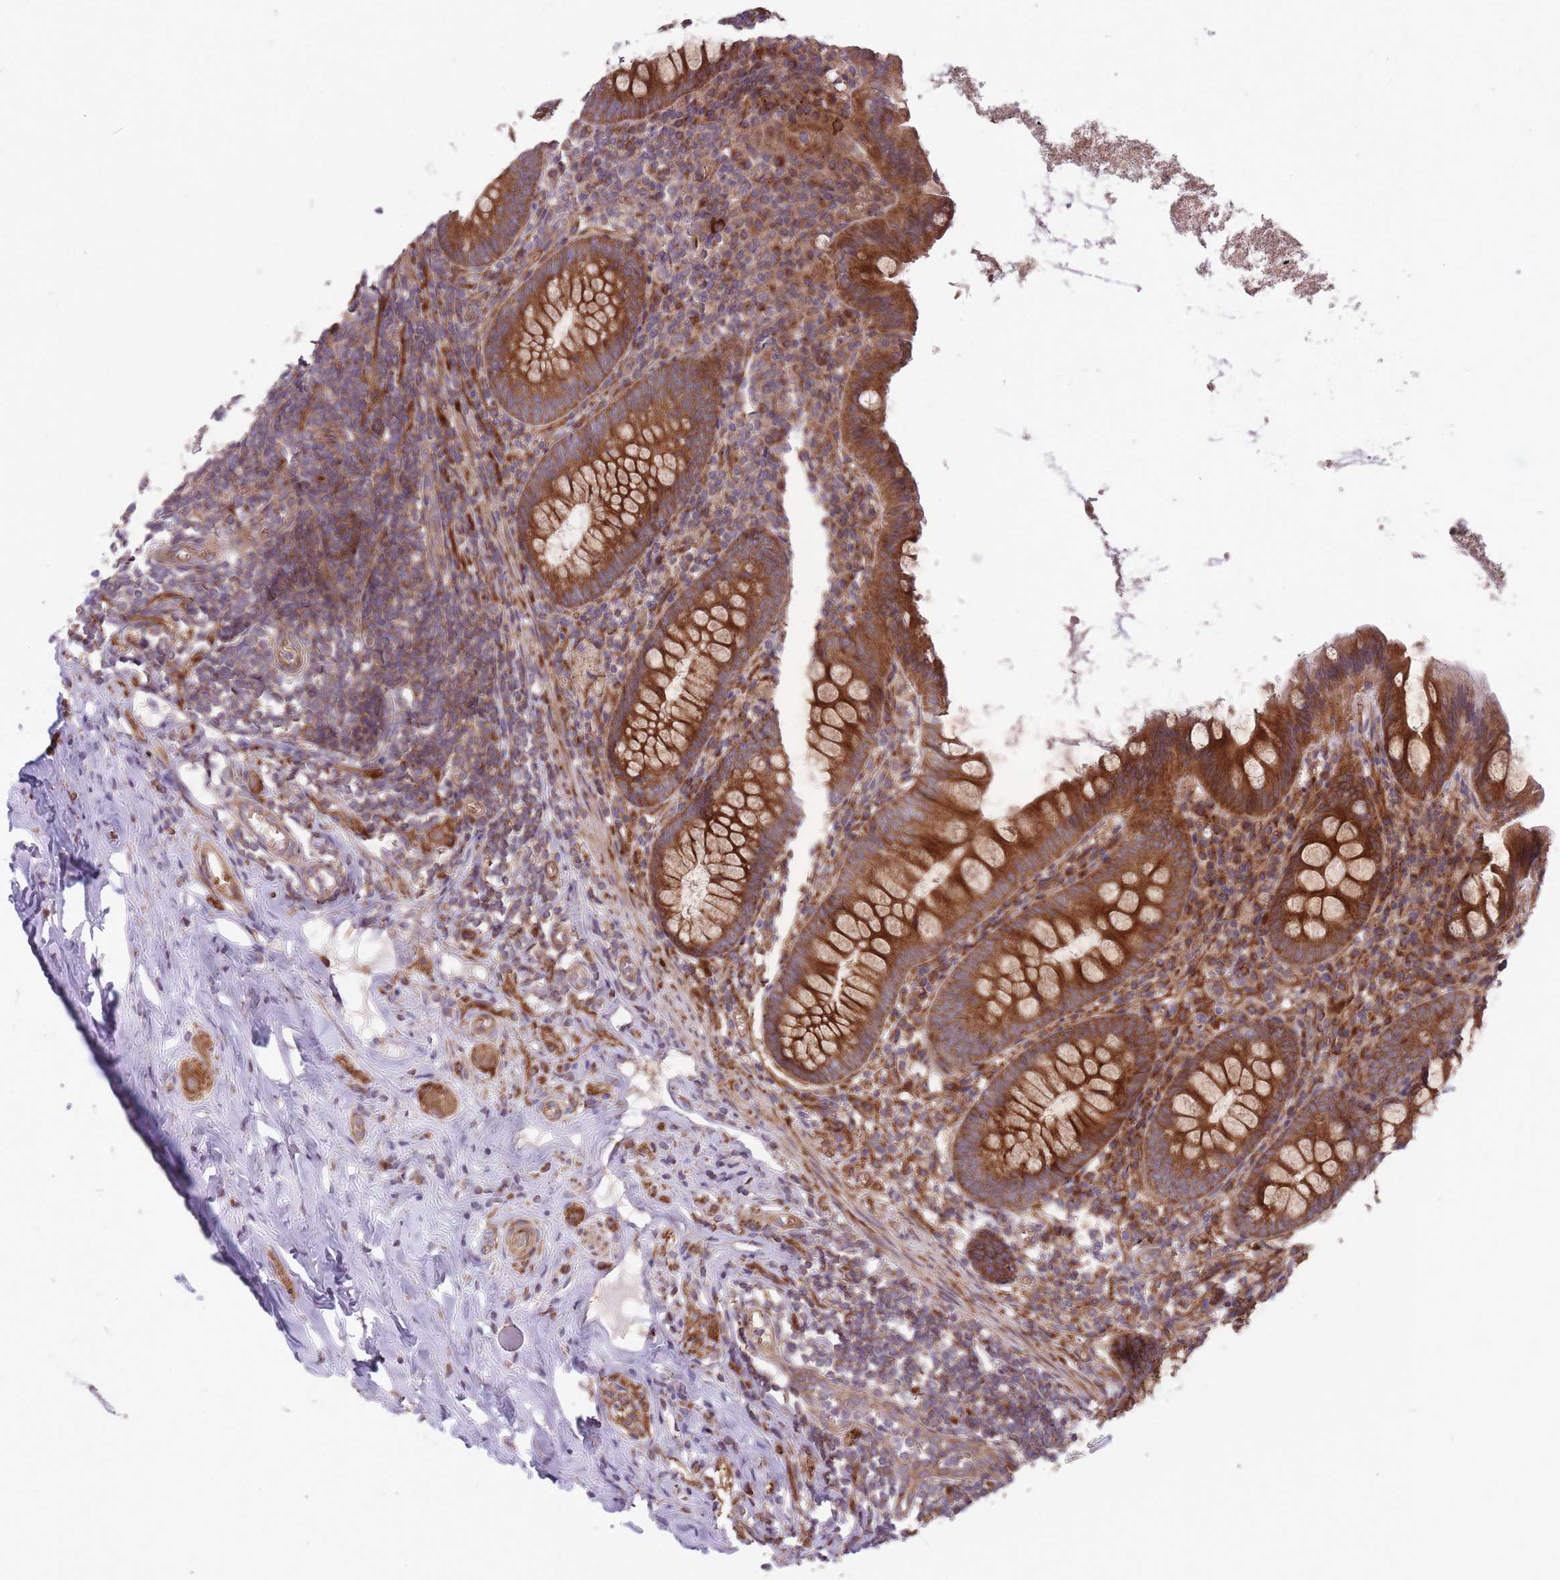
{"staining": {"intensity": "strong", "quantity": ">75%", "location": "cytoplasmic/membranous"}, "tissue": "appendix", "cell_type": "Glandular cells", "image_type": "normal", "snomed": [{"axis": "morphology", "description": "Normal tissue, NOS"}, {"axis": "topography", "description": "Appendix"}], "caption": "Human appendix stained with a brown dye exhibits strong cytoplasmic/membranous positive expression in approximately >75% of glandular cells.", "gene": "ANKRD10", "patient": {"sex": "female", "age": 51}}